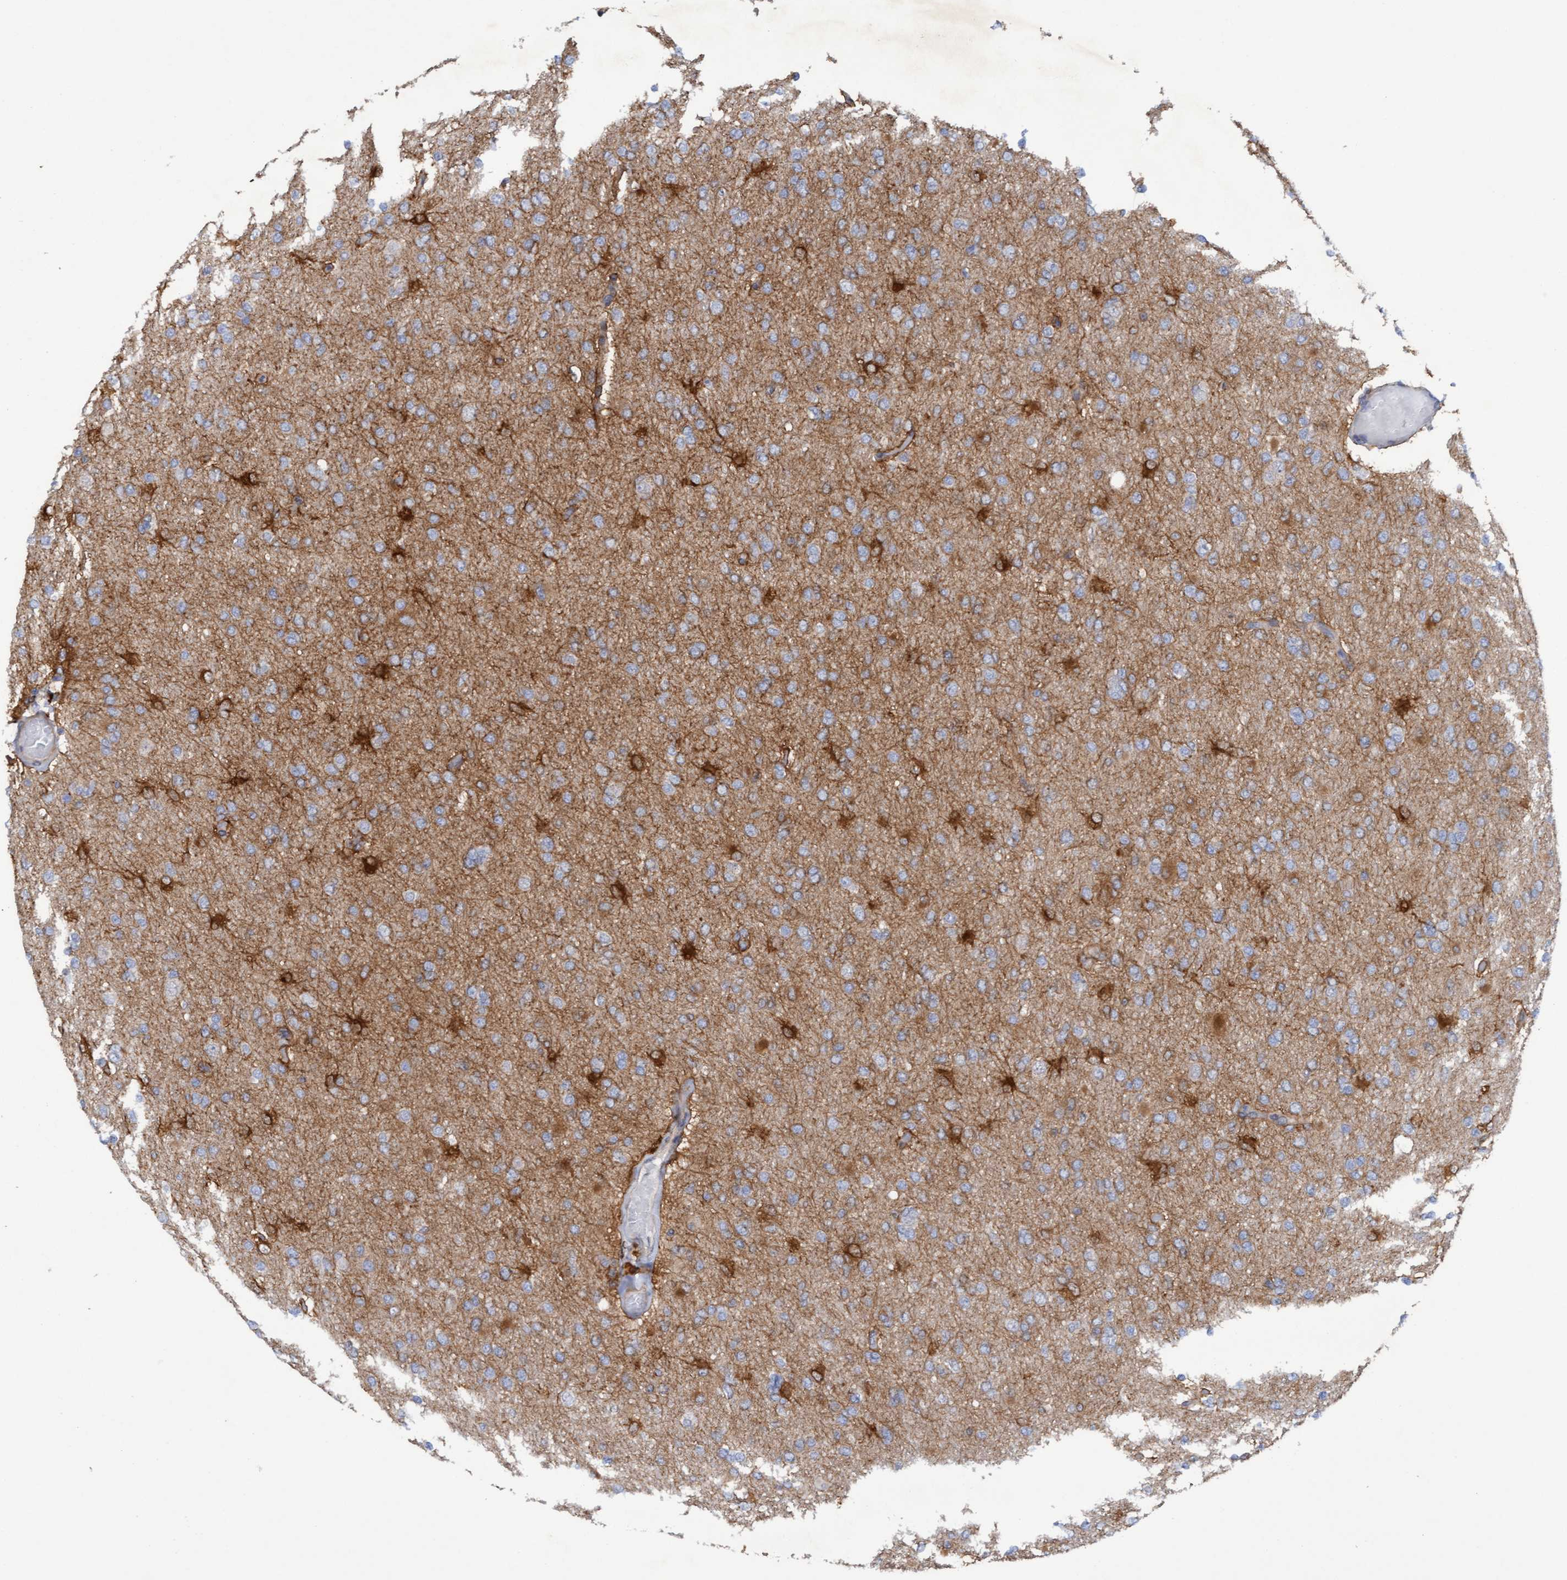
{"staining": {"intensity": "moderate", "quantity": "<25%", "location": "cytoplasmic/membranous"}, "tissue": "glioma", "cell_type": "Tumor cells", "image_type": "cancer", "snomed": [{"axis": "morphology", "description": "Glioma, malignant, High grade"}, {"axis": "topography", "description": "Cerebral cortex"}], "caption": "Glioma tissue shows moderate cytoplasmic/membranous expression in approximately <25% of tumor cells", "gene": "PLCD1", "patient": {"sex": "female", "age": 36}}